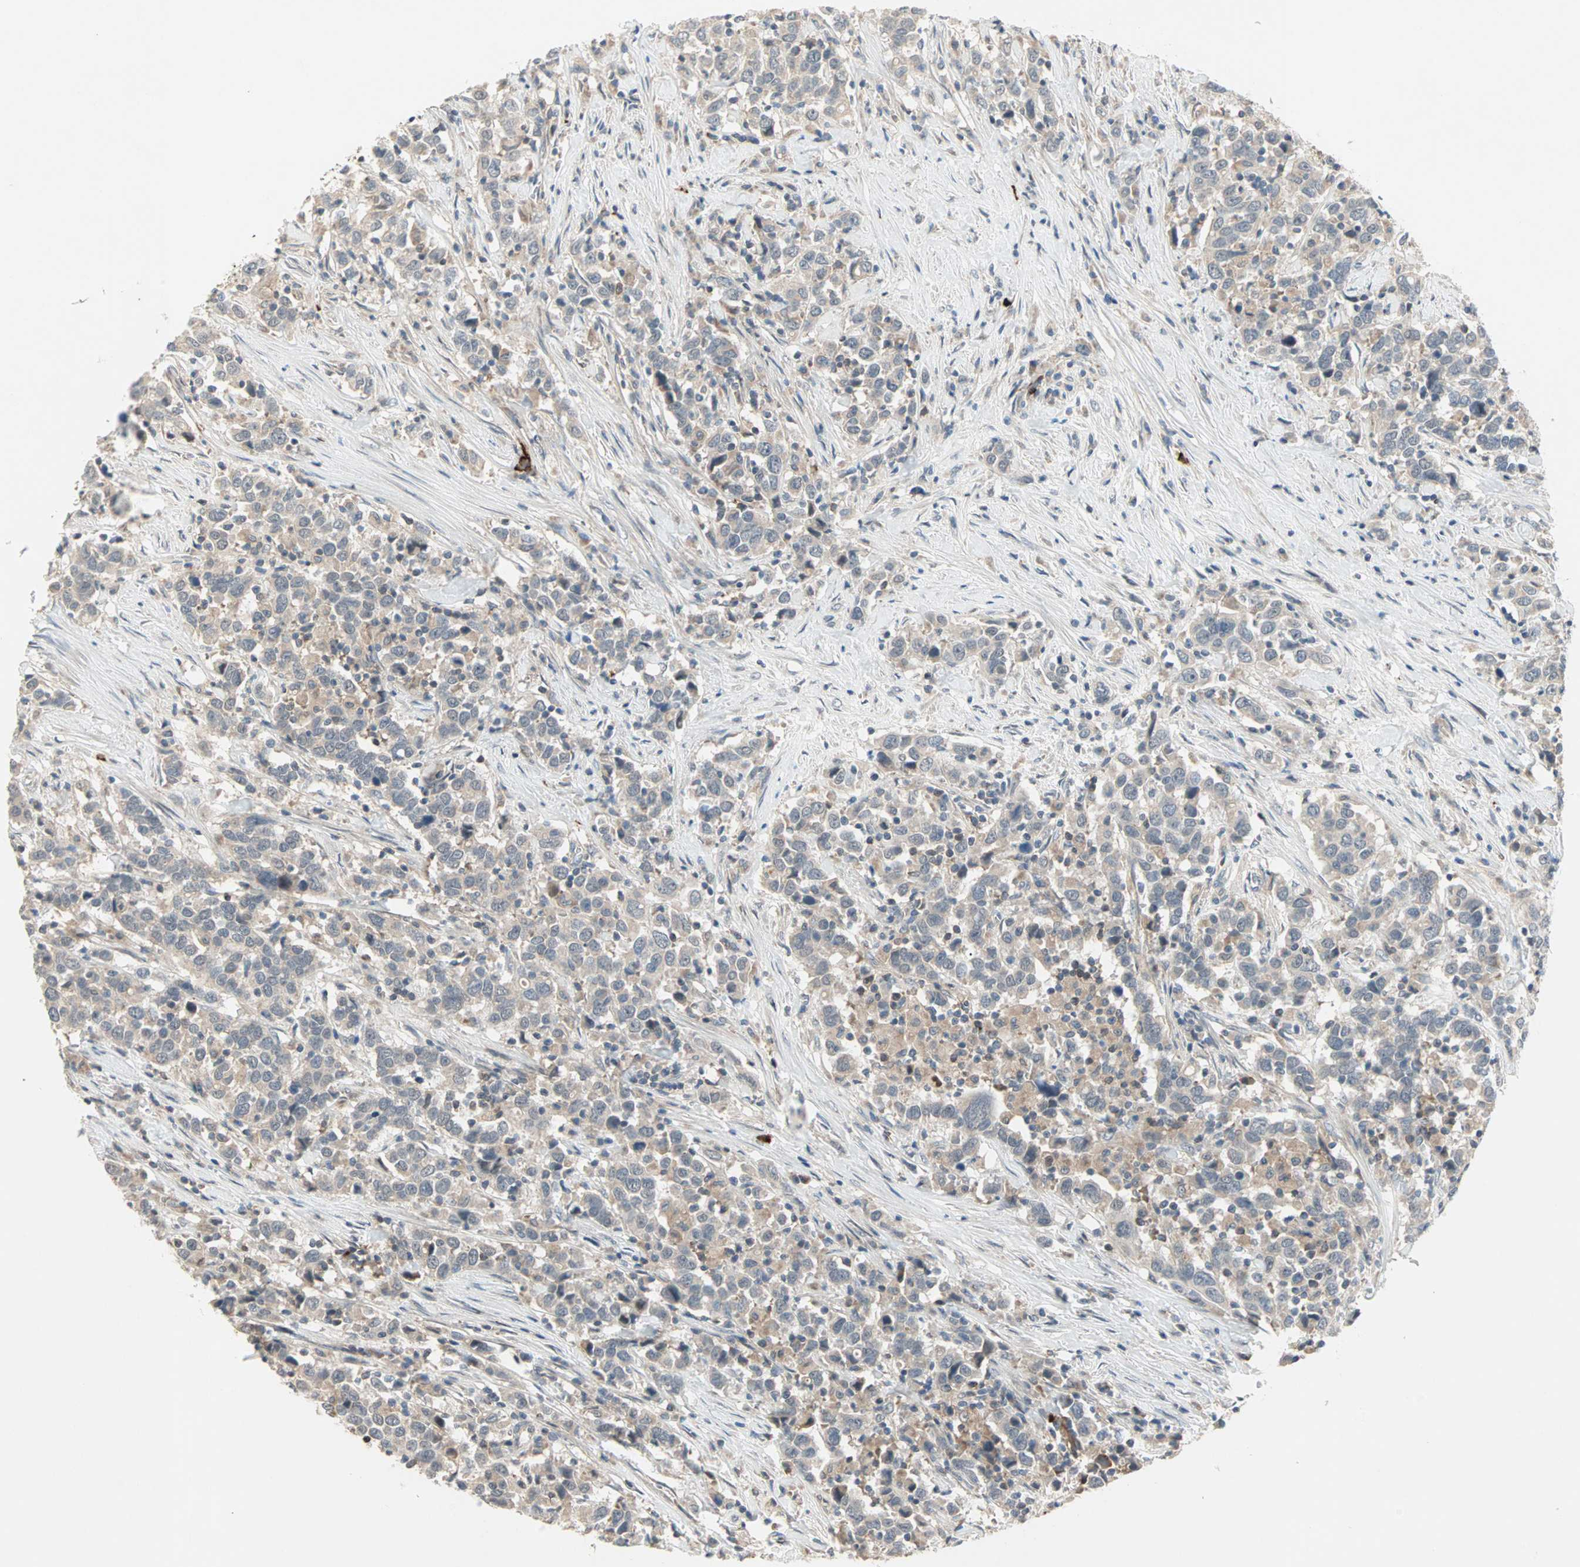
{"staining": {"intensity": "weak", "quantity": ">75%", "location": "cytoplasmic/membranous"}, "tissue": "urothelial cancer", "cell_type": "Tumor cells", "image_type": "cancer", "snomed": [{"axis": "morphology", "description": "Urothelial carcinoma, High grade"}, {"axis": "topography", "description": "Urinary bladder"}], "caption": "High-magnification brightfield microscopy of urothelial cancer stained with DAB (3,3'-diaminobenzidine) (brown) and counterstained with hematoxylin (blue). tumor cells exhibit weak cytoplasmic/membranous expression is identified in approximately>75% of cells.", "gene": "PROS1", "patient": {"sex": "male", "age": 61}}